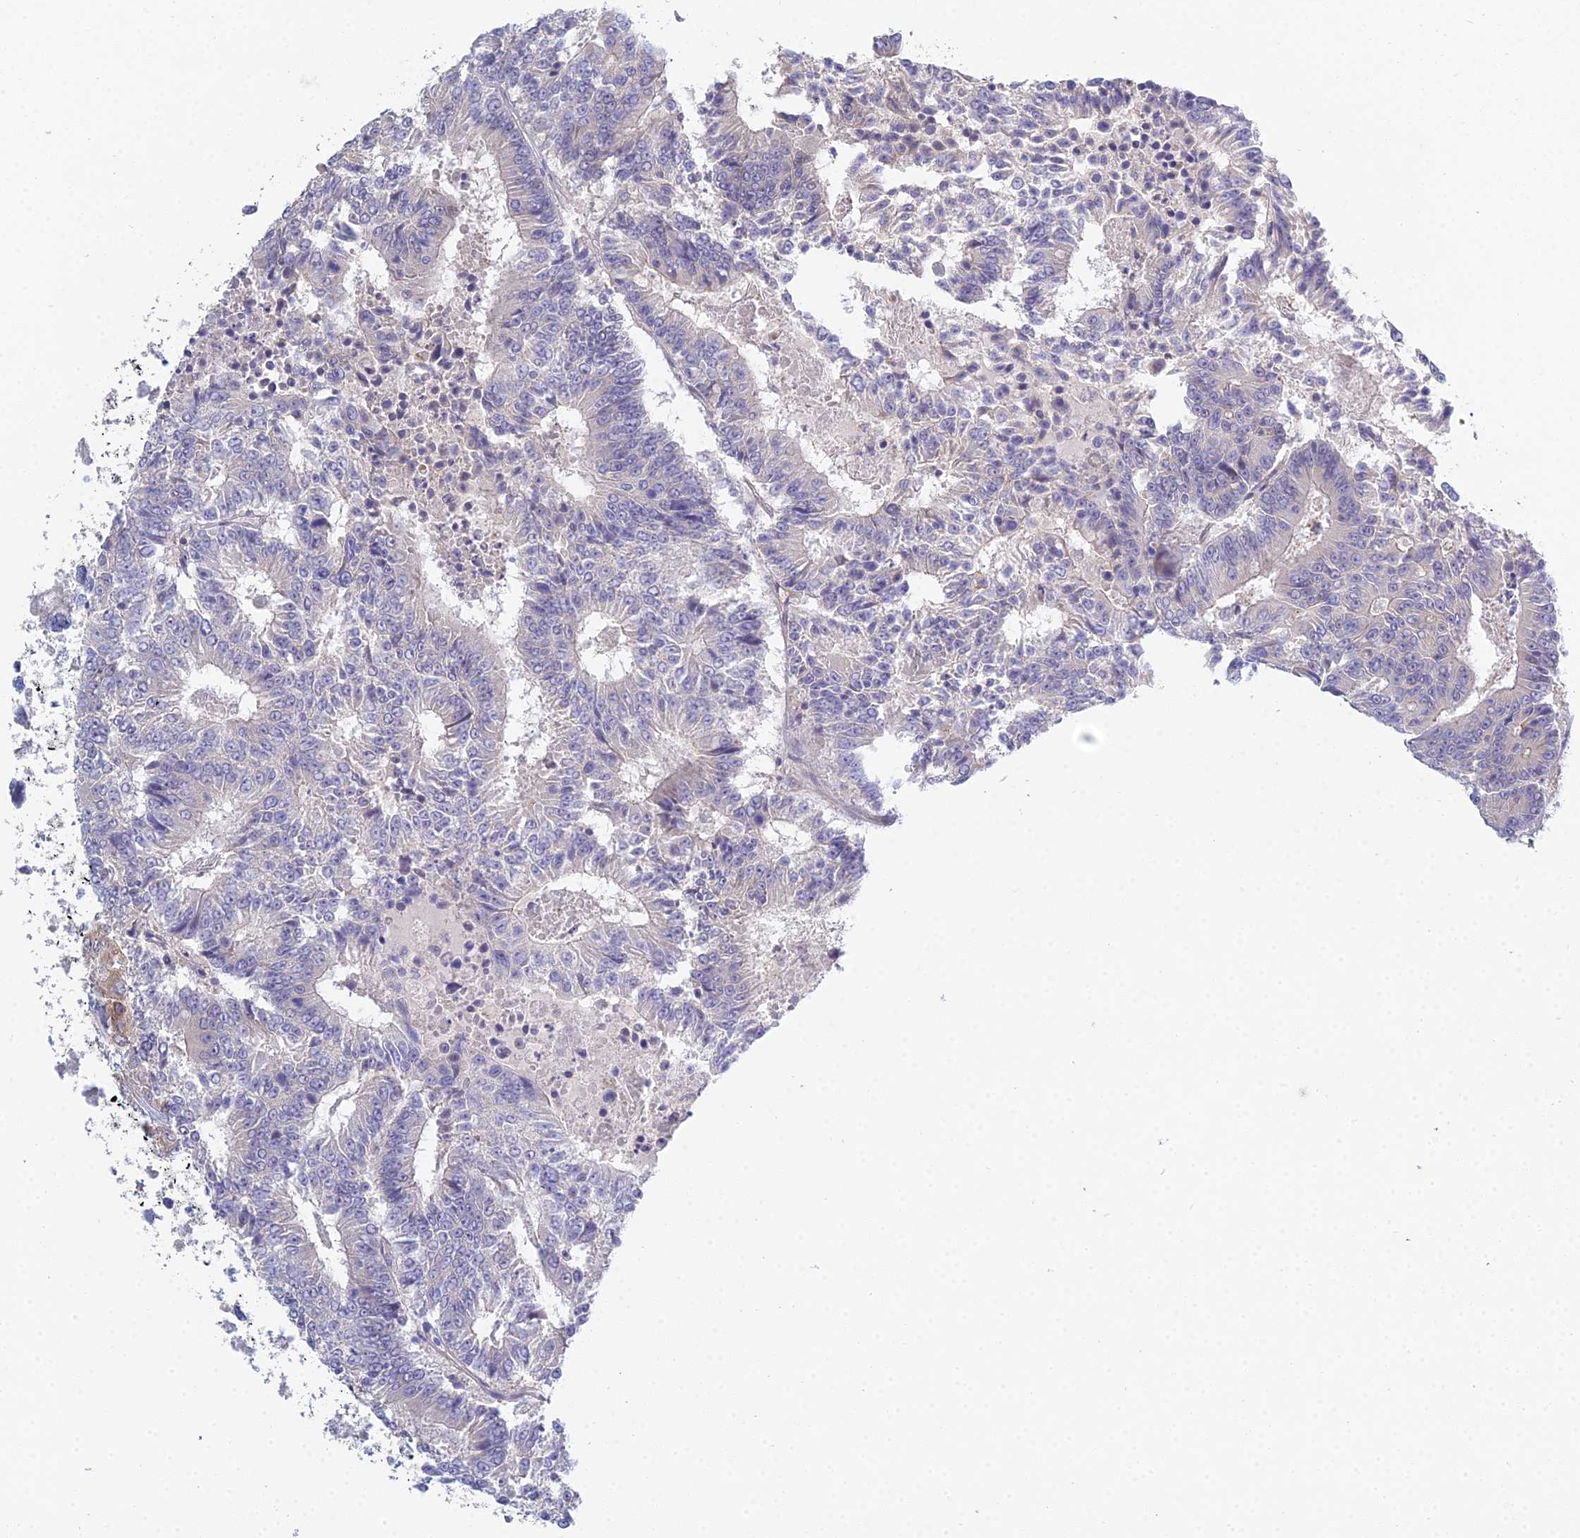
{"staining": {"intensity": "negative", "quantity": "none", "location": "none"}, "tissue": "colorectal cancer", "cell_type": "Tumor cells", "image_type": "cancer", "snomed": [{"axis": "morphology", "description": "Adenocarcinoma, NOS"}, {"axis": "topography", "description": "Colon"}], "caption": "Immunohistochemistry (IHC) photomicrograph of human colorectal cancer stained for a protein (brown), which demonstrates no expression in tumor cells.", "gene": "METTL26", "patient": {"sex": "male", "age": 83}}